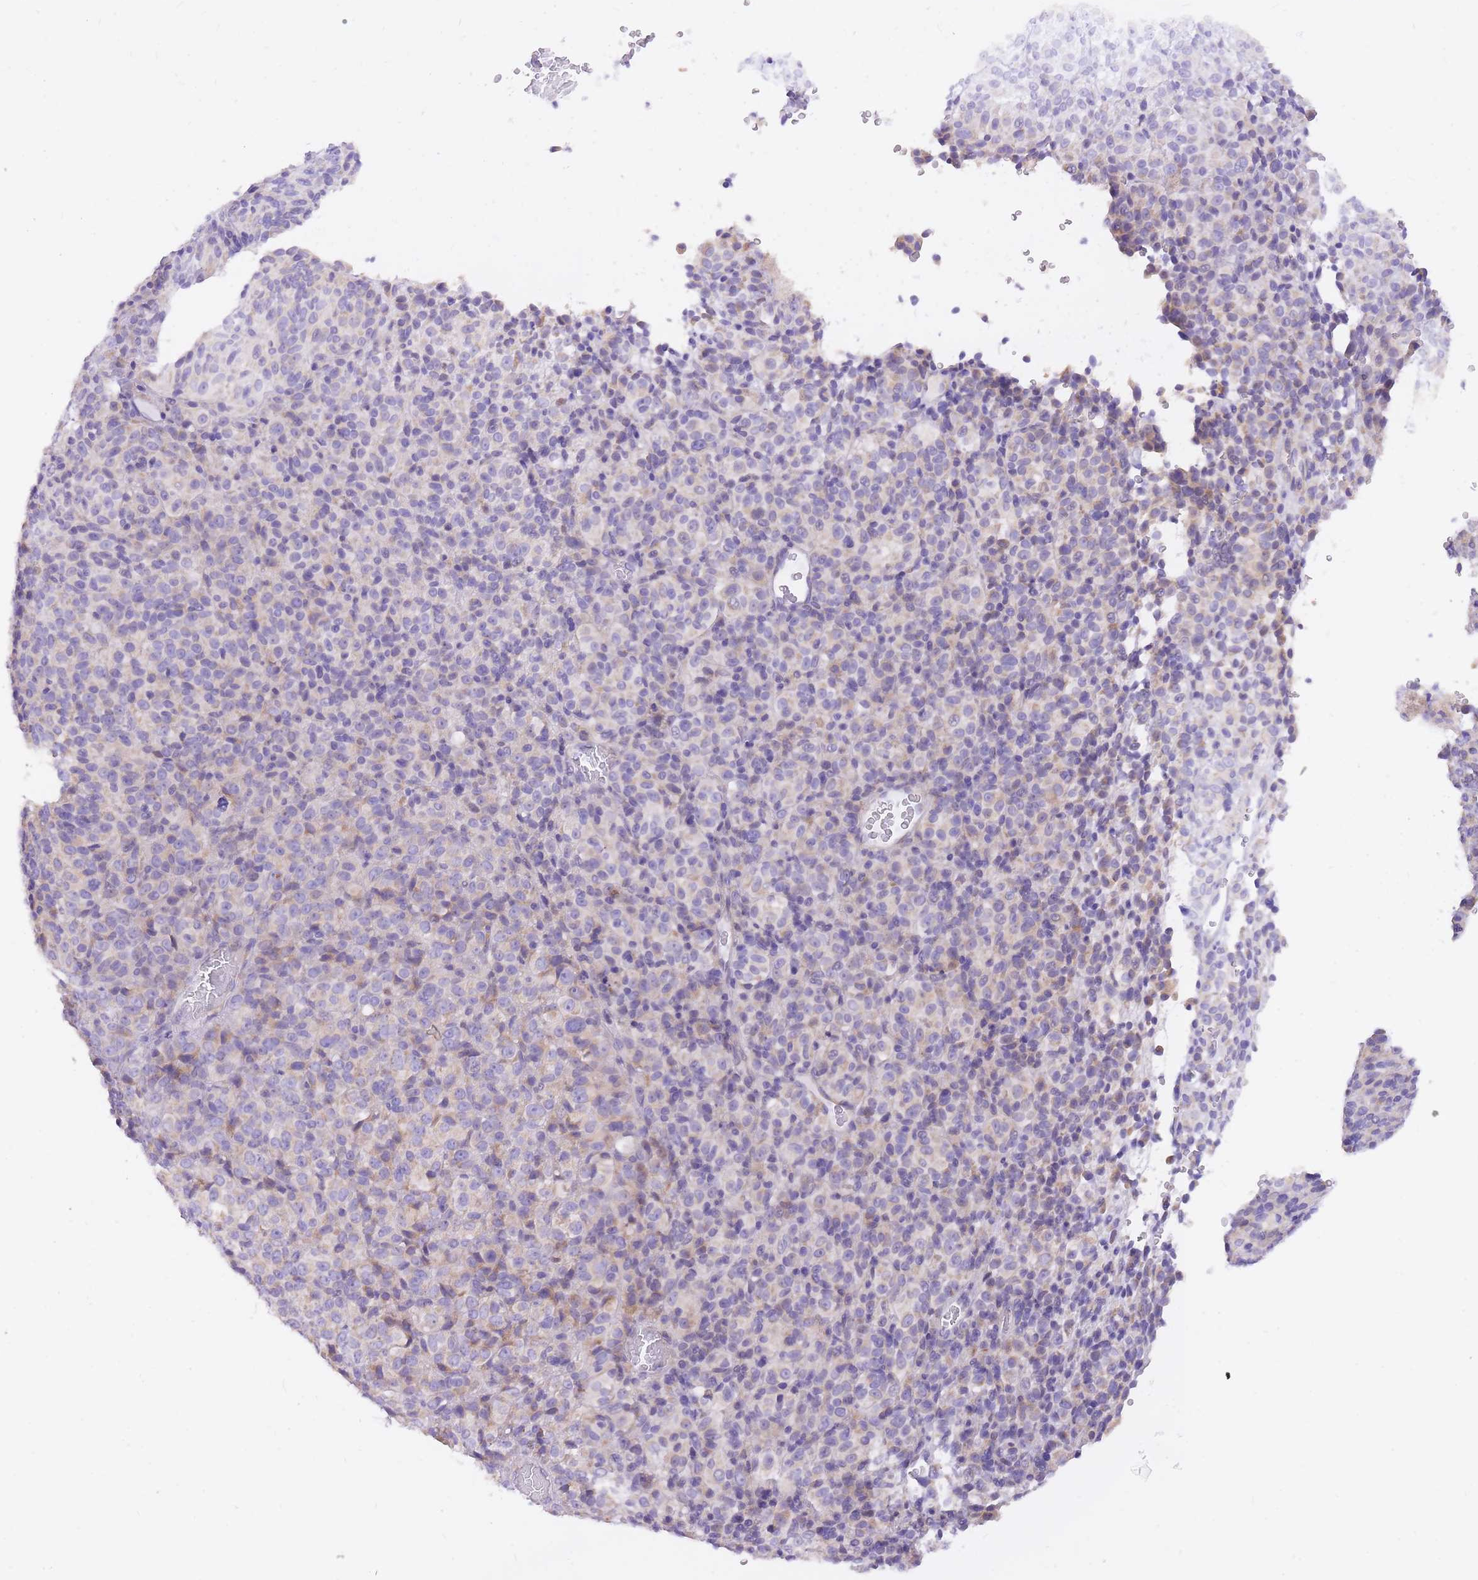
{"staining": {"intensity": "negative", "quantity": "none", "location": "none"}, "tissue": "melanoma", "cell_type": "Tumor cells", "image_type": "cancer", "snomed": [{"axis": "morphology", "description": "Malignant melanoma, Metastatic site"}, {"axis": "topography", "description": "Brain"}], "caption": "This image is of malignant melanoma (metastatic site) stained with IHC to label a protein in brown with the nuclei are counter-stained blue. There is no expression in tumor cells.", "gene": "TOPAZ1", "patient": {"sex": "female", "age": 56}}